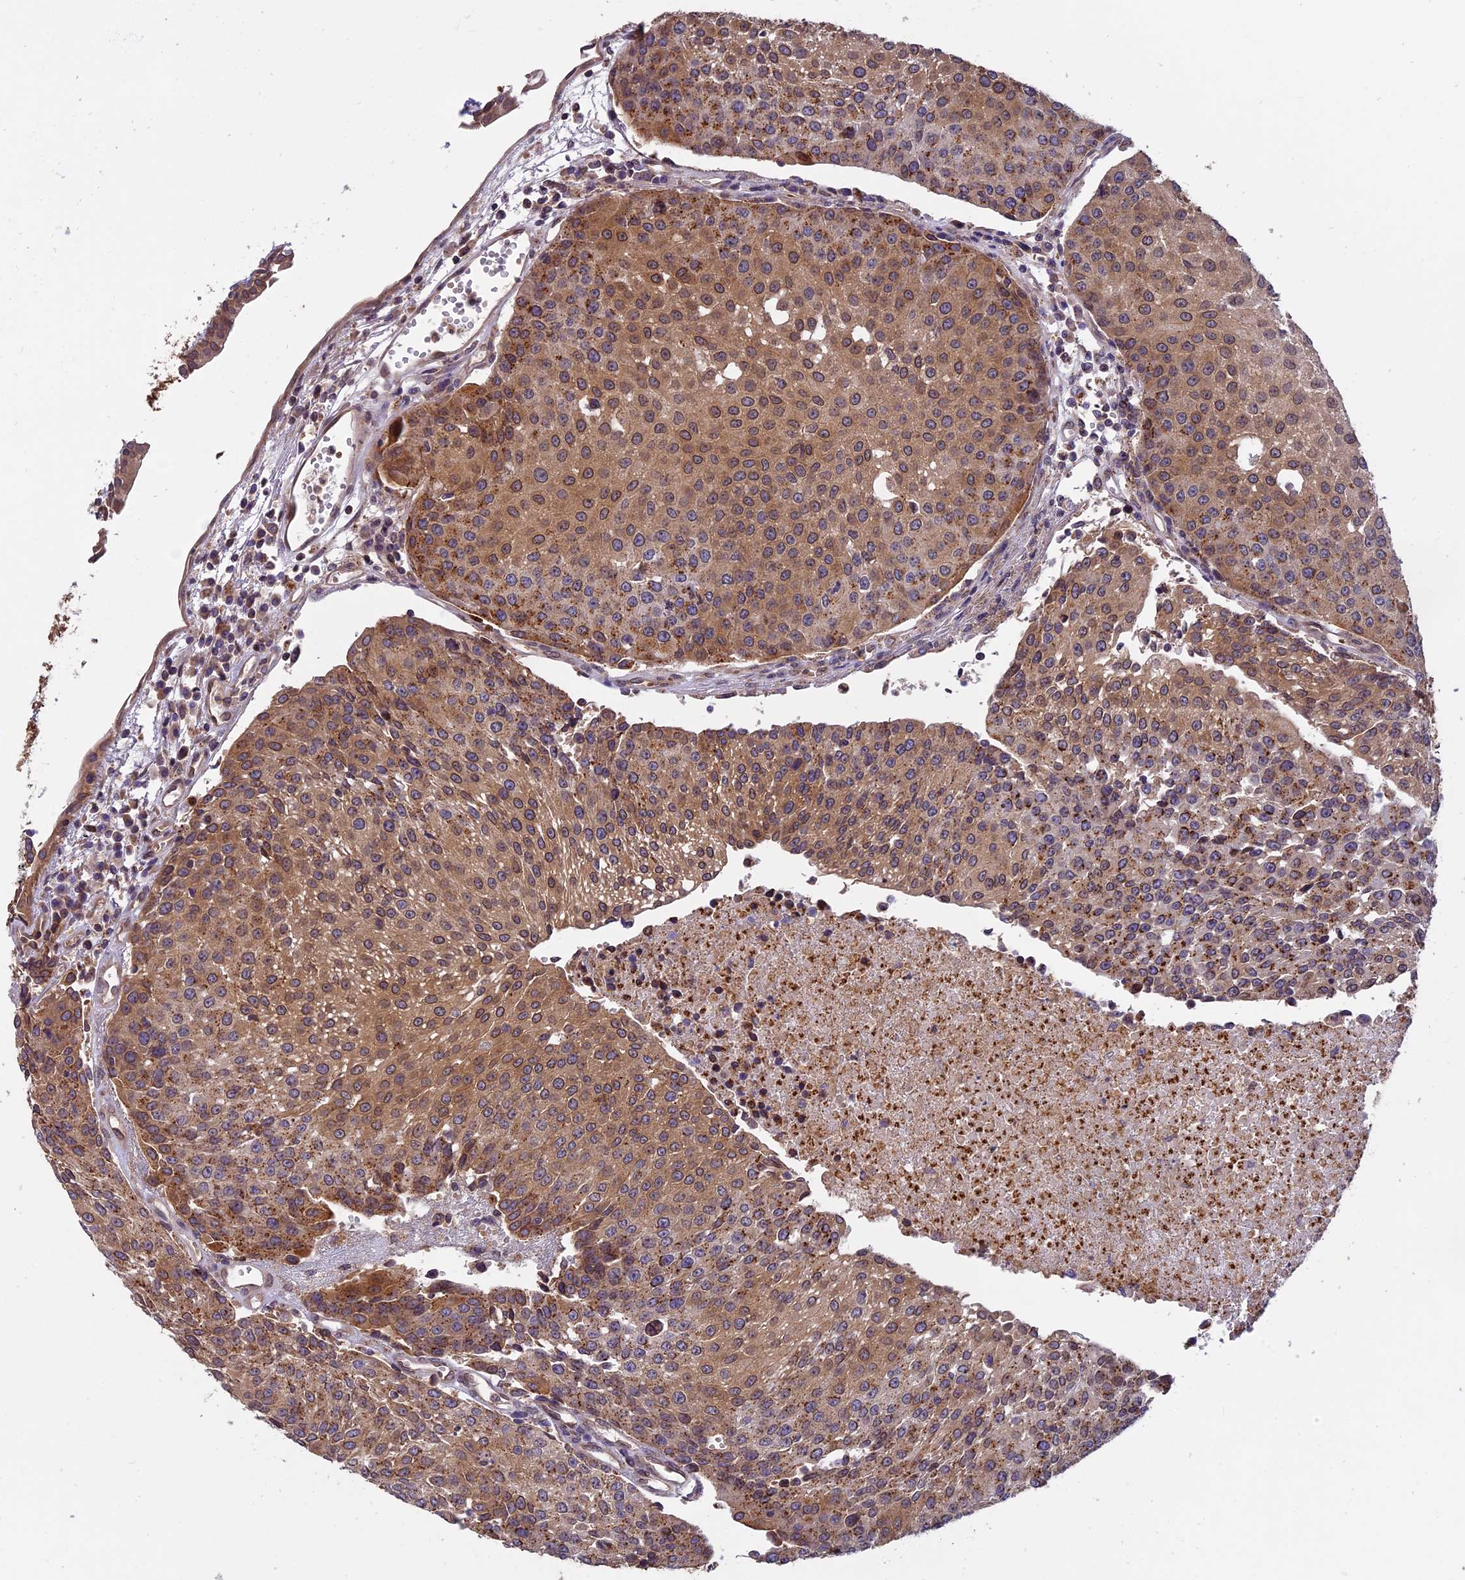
{"staining": {"intensity": "moderate", "quantity": ">75%", "location": "cytoplasmic/membranous"}, "tissue": "urothelial cancer", "cell_type": "Tumor cells", "image_type": "cancer", "snomed": [{"axis": "morphology", "description": "Urothelial carcinoma, High grade"}, {"axis": "topography", "description": "Urinary bladder"}], "caption": "Urothelial carcinoma (high-grade) stained with a protein marker exhibits moderate staining in tumor cells.", "gene": "CHMP2A", "patient": {"sex": "female", "age": 85}}